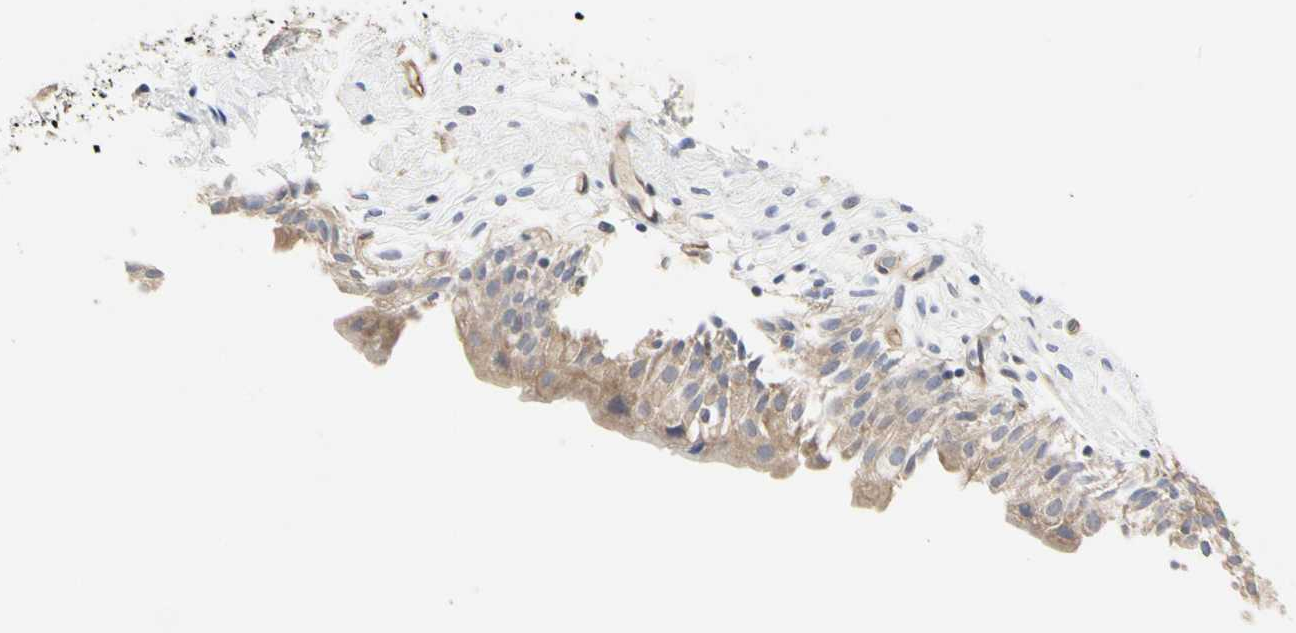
{"staining": {"intensity": "moderate", "quantity": ">75%", "location": "cytoplasmic/membranous"}, "tissue": "urinary bladder", "cell_type": "Urothelial cells", "image_type": "normal", "snomed": [{"axis": "morphology", "description": "Normal tissue, NOS"}, {"axis": "topography", "description": "Urinary bladder"}], "caption": "The immunohistochemical stain shows moderate cytoplasmic/membranous expression in urothelial cells of normal urinary bladder.", "gene": "C3orf52", "patient": {"sex": "female", "age": 80}}